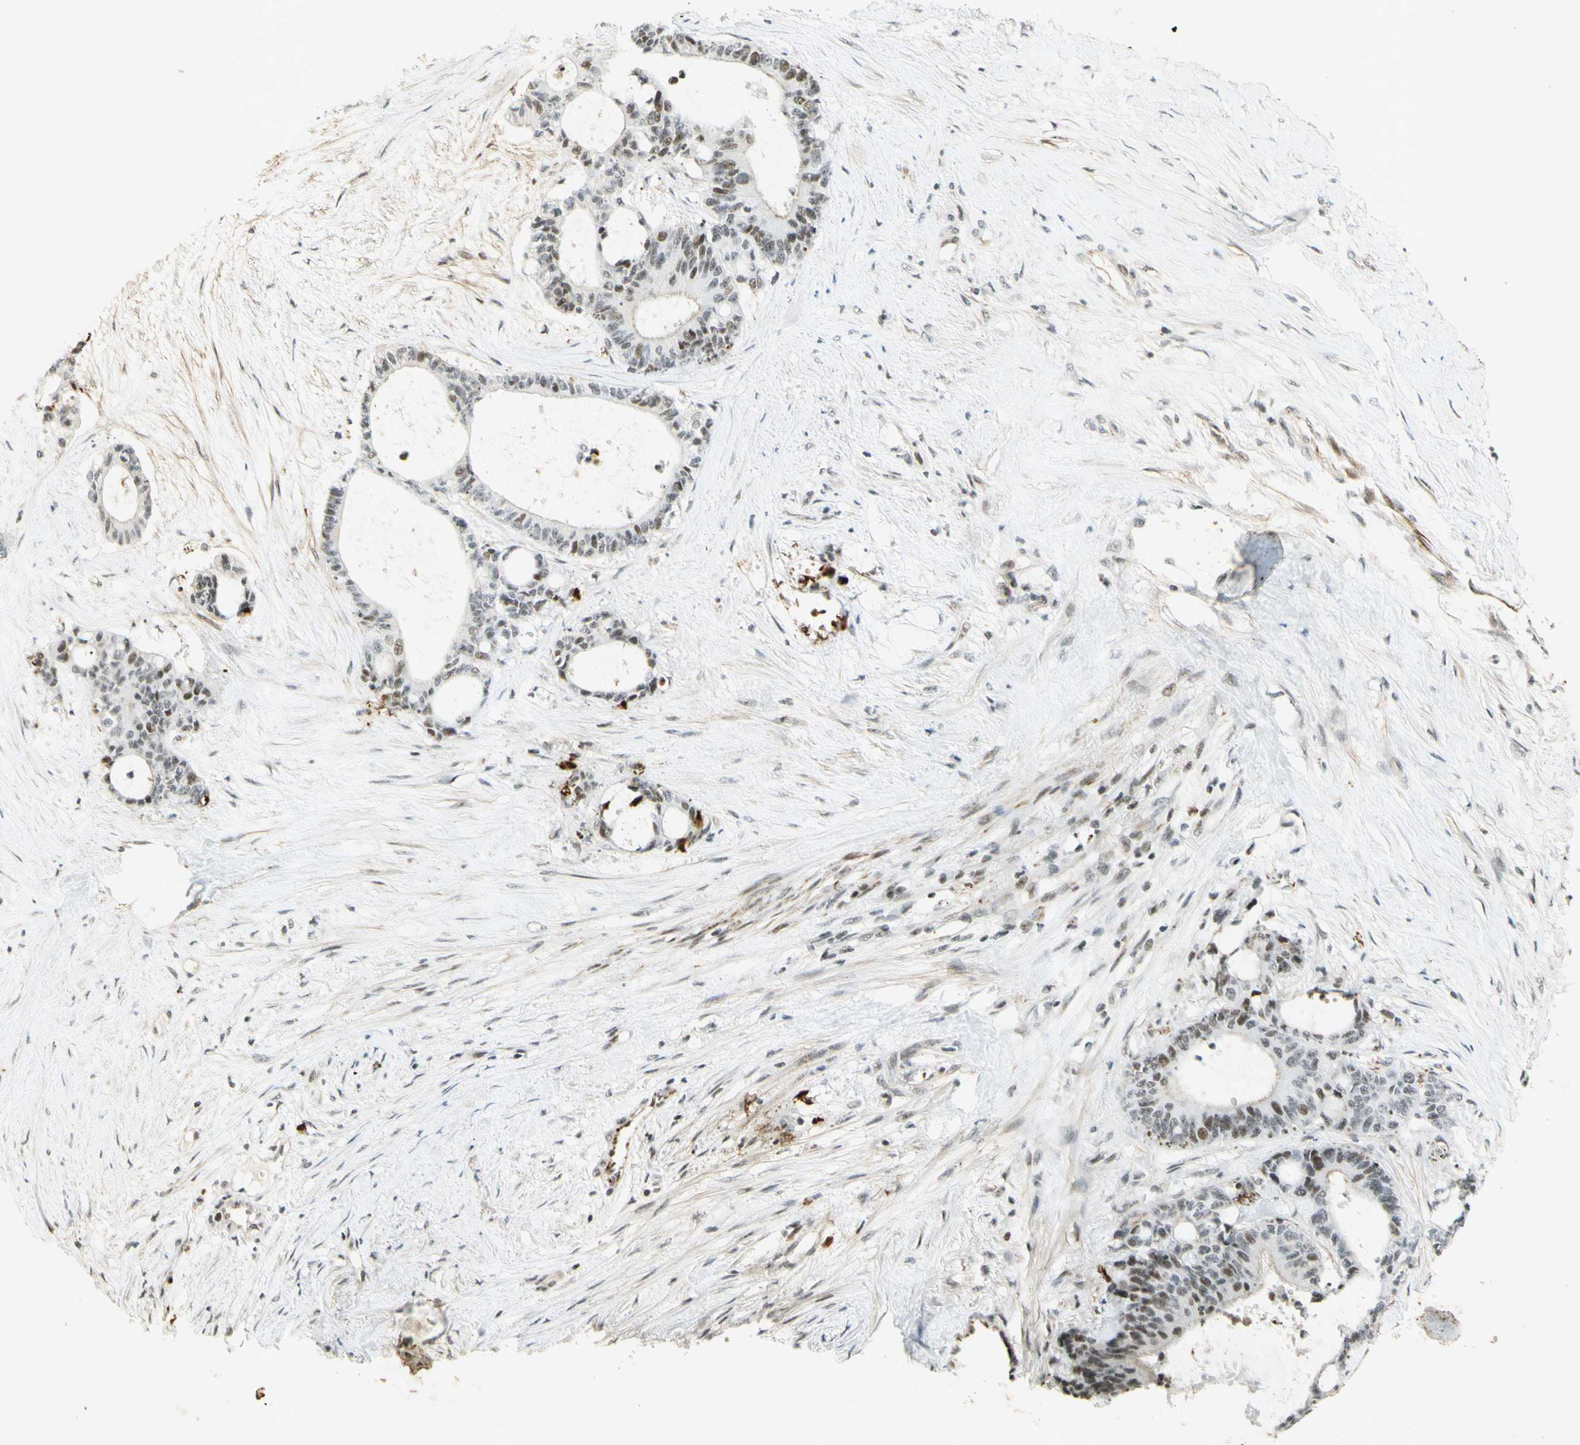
{"staining": {"intensity": "moderate", "quantity": ">75%", "location": "nuclear"}, "tissue": "liver cancer", "cell_type": "Tumor cells", "image_type": "cancer", "snomed": [{"axis": "morphology", "description": "Cholangiocarcinoma"}, {"axis": "topography", "description": "Liver"}], "caption": "A brown stain labels moderate nuclear expression of a protein in liver cancer tumor cells.", "gene": "IRF1", "patient": {"sex": "female", "age": 73}}